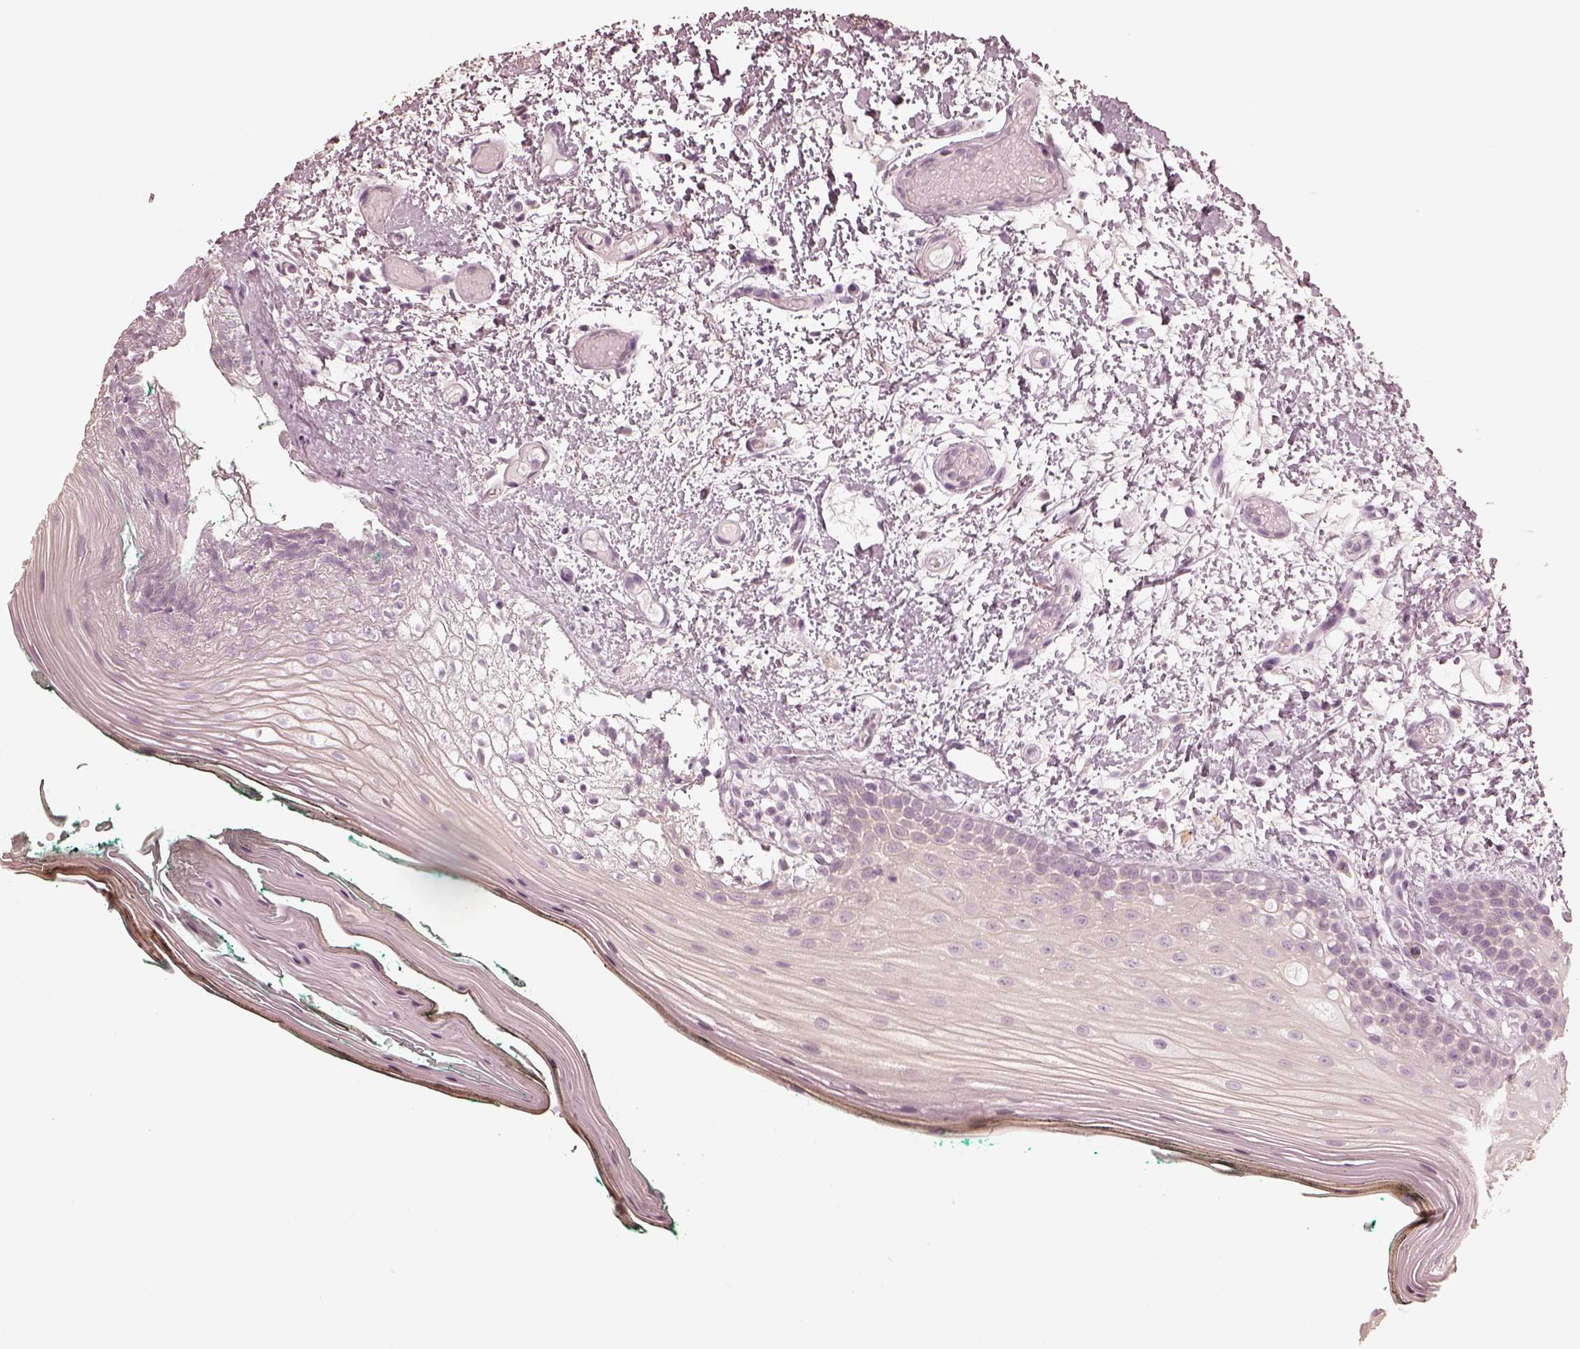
{"staining": {"intensity": "negative", "quantity": "none", "location": "none"}, "tissue": "oral mucosa", "cell_type": "Squamous epithelial cells", "image_type": "normal", "snomed": [{"axis": "morphology", "description": "Normal tissue, NOS"}, {"axis": "topography", "description": "Oral tissue"}], "caption": "Immunohistochemical staining of normal human oral mucosa demonstrates no significant positivity in squamous epithelial cells.", "gene": "CALR3", "patient": {"sex": "female", "age": 83}}